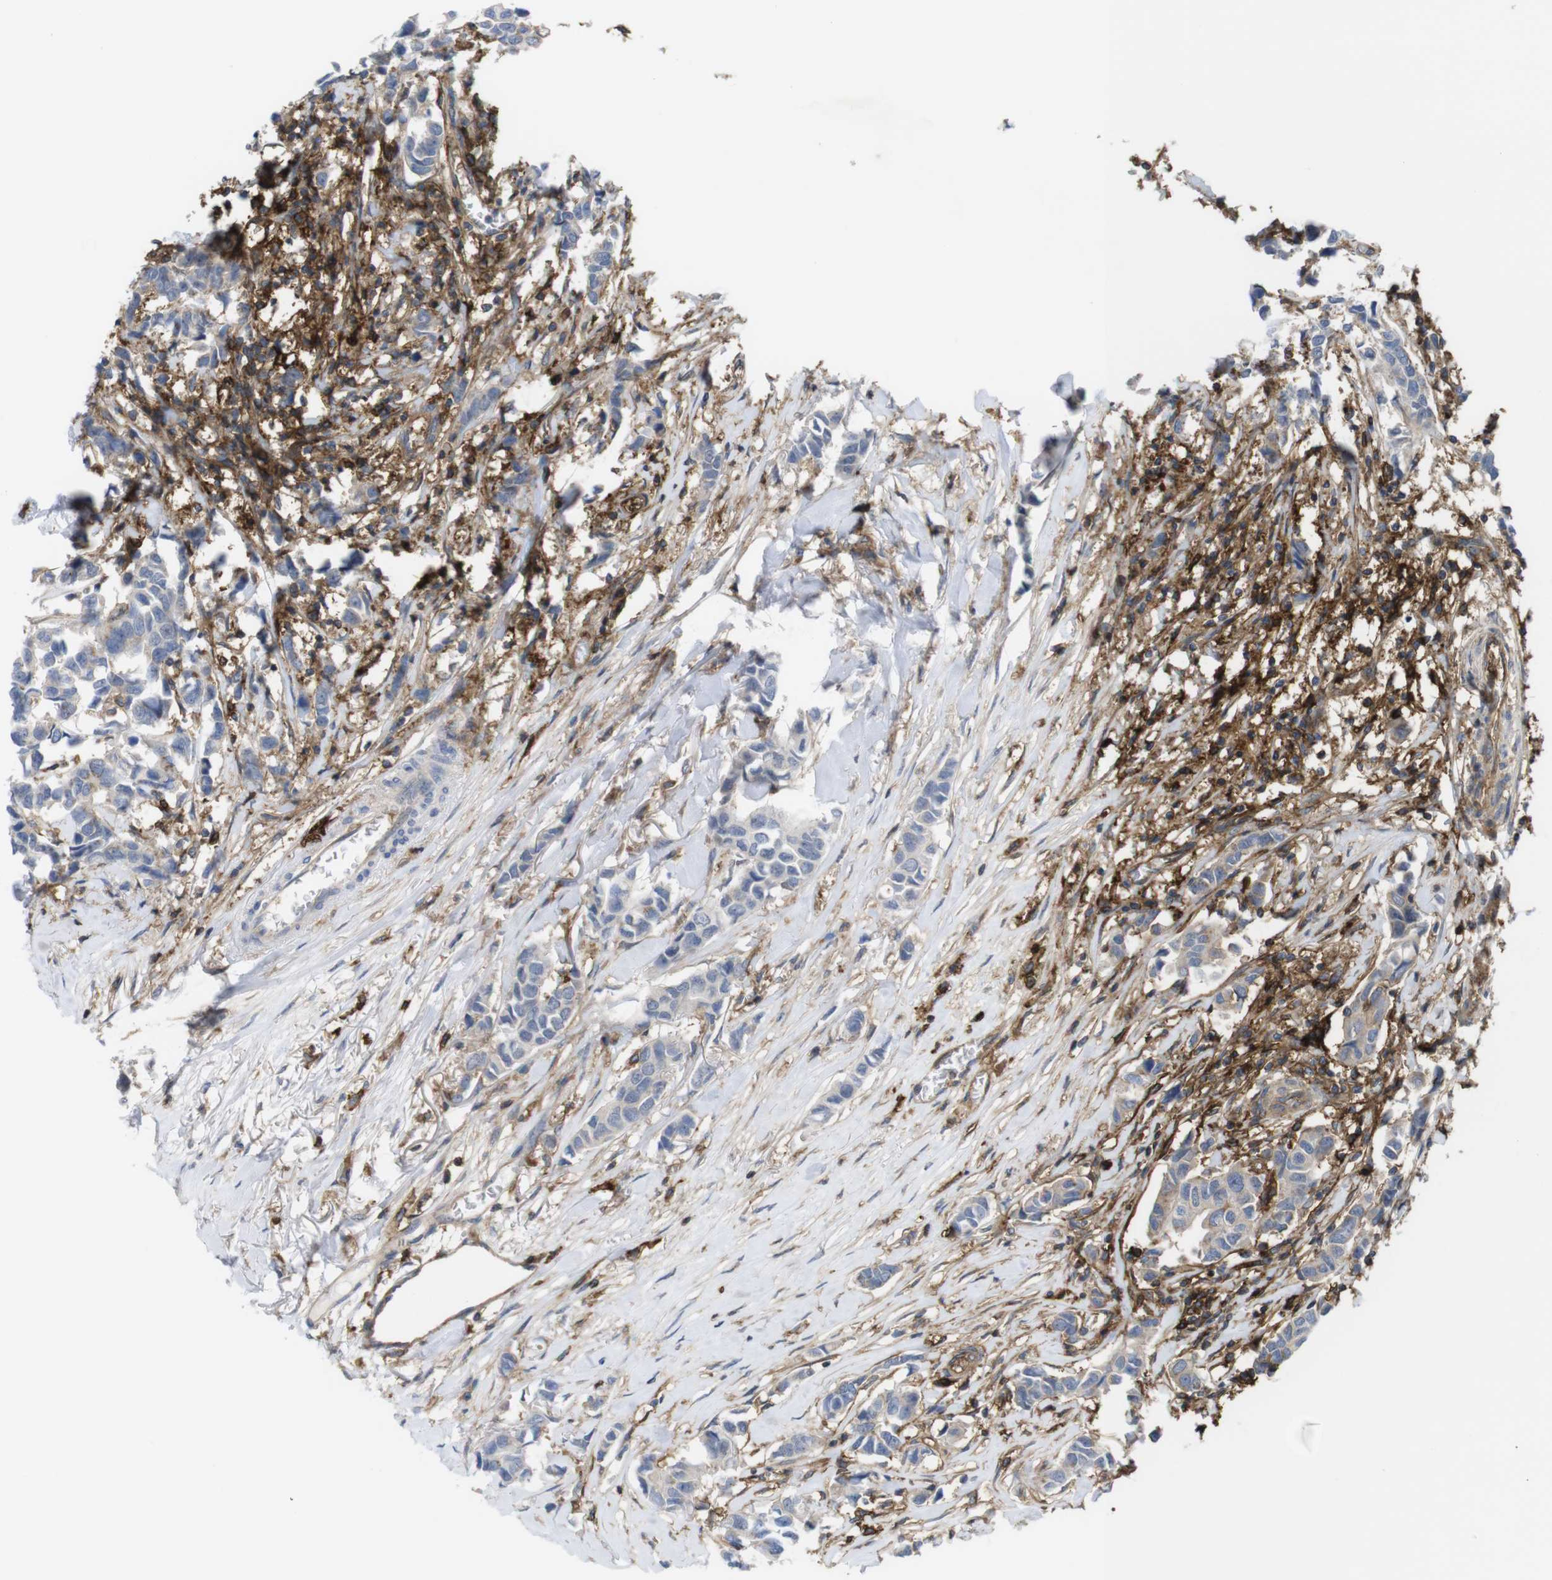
{"staining": {"intensity": "negative", "quantity": "none", "location": "none"}, "tissue": "breast cancer", "cell_type": "Tumor cells", "image_type": "cancer", "snomed": [{"axis": "morphology", "description": "Duct carcinoma"}, {"axis": "topography", "description": "Breast"}], "caption": "Tumor cells show no significant protein positivity in breast cancer (infiltrating ductal carcinoma).", "gene": "CCR6", "patient": {"sex": "female", "age": 80}}